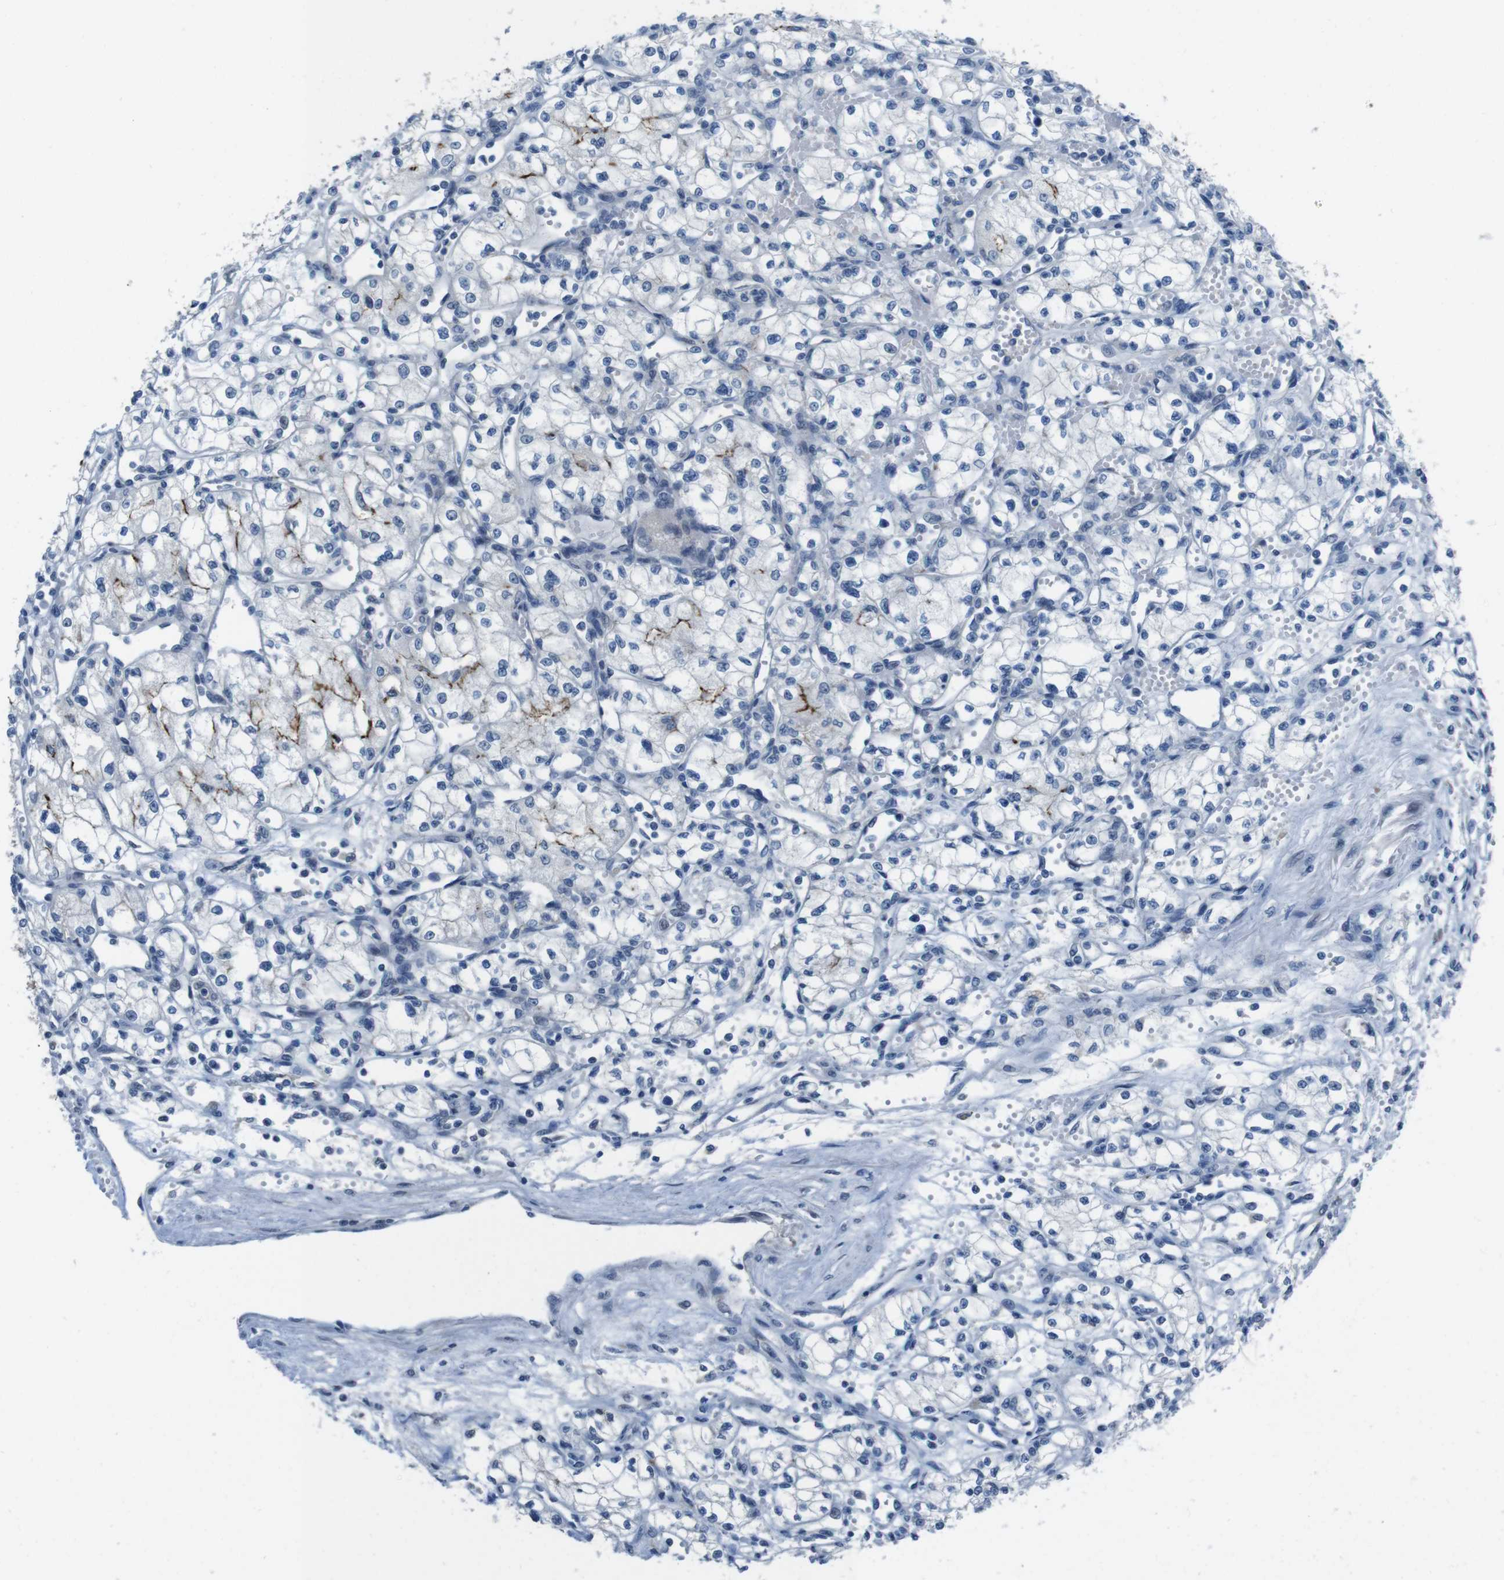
{"staining": {"intensity": "moderate", "quantity": "<25%", "location": "cytoplasmic/membranous"}, "tissue": "renal cancer", "cell_type": "Tumor cells", "image_type": "cancer", "snomed": [{"axis": "morphology", "description": "Normal tissue, NOS"}, {"axis": "morphology", "description": "Adenocarcinoma, NOS"}, {"axis": "topography", "description": "Kidney"}], "caption": "Protein expression by immunohistochemistry reveals moderate cytoplasmic/membranous expression in about <25% of tumor cells in renal adenocarcinoma.", "gene": "CDHR2", "patient": {"sex": "male", "age": 59}}